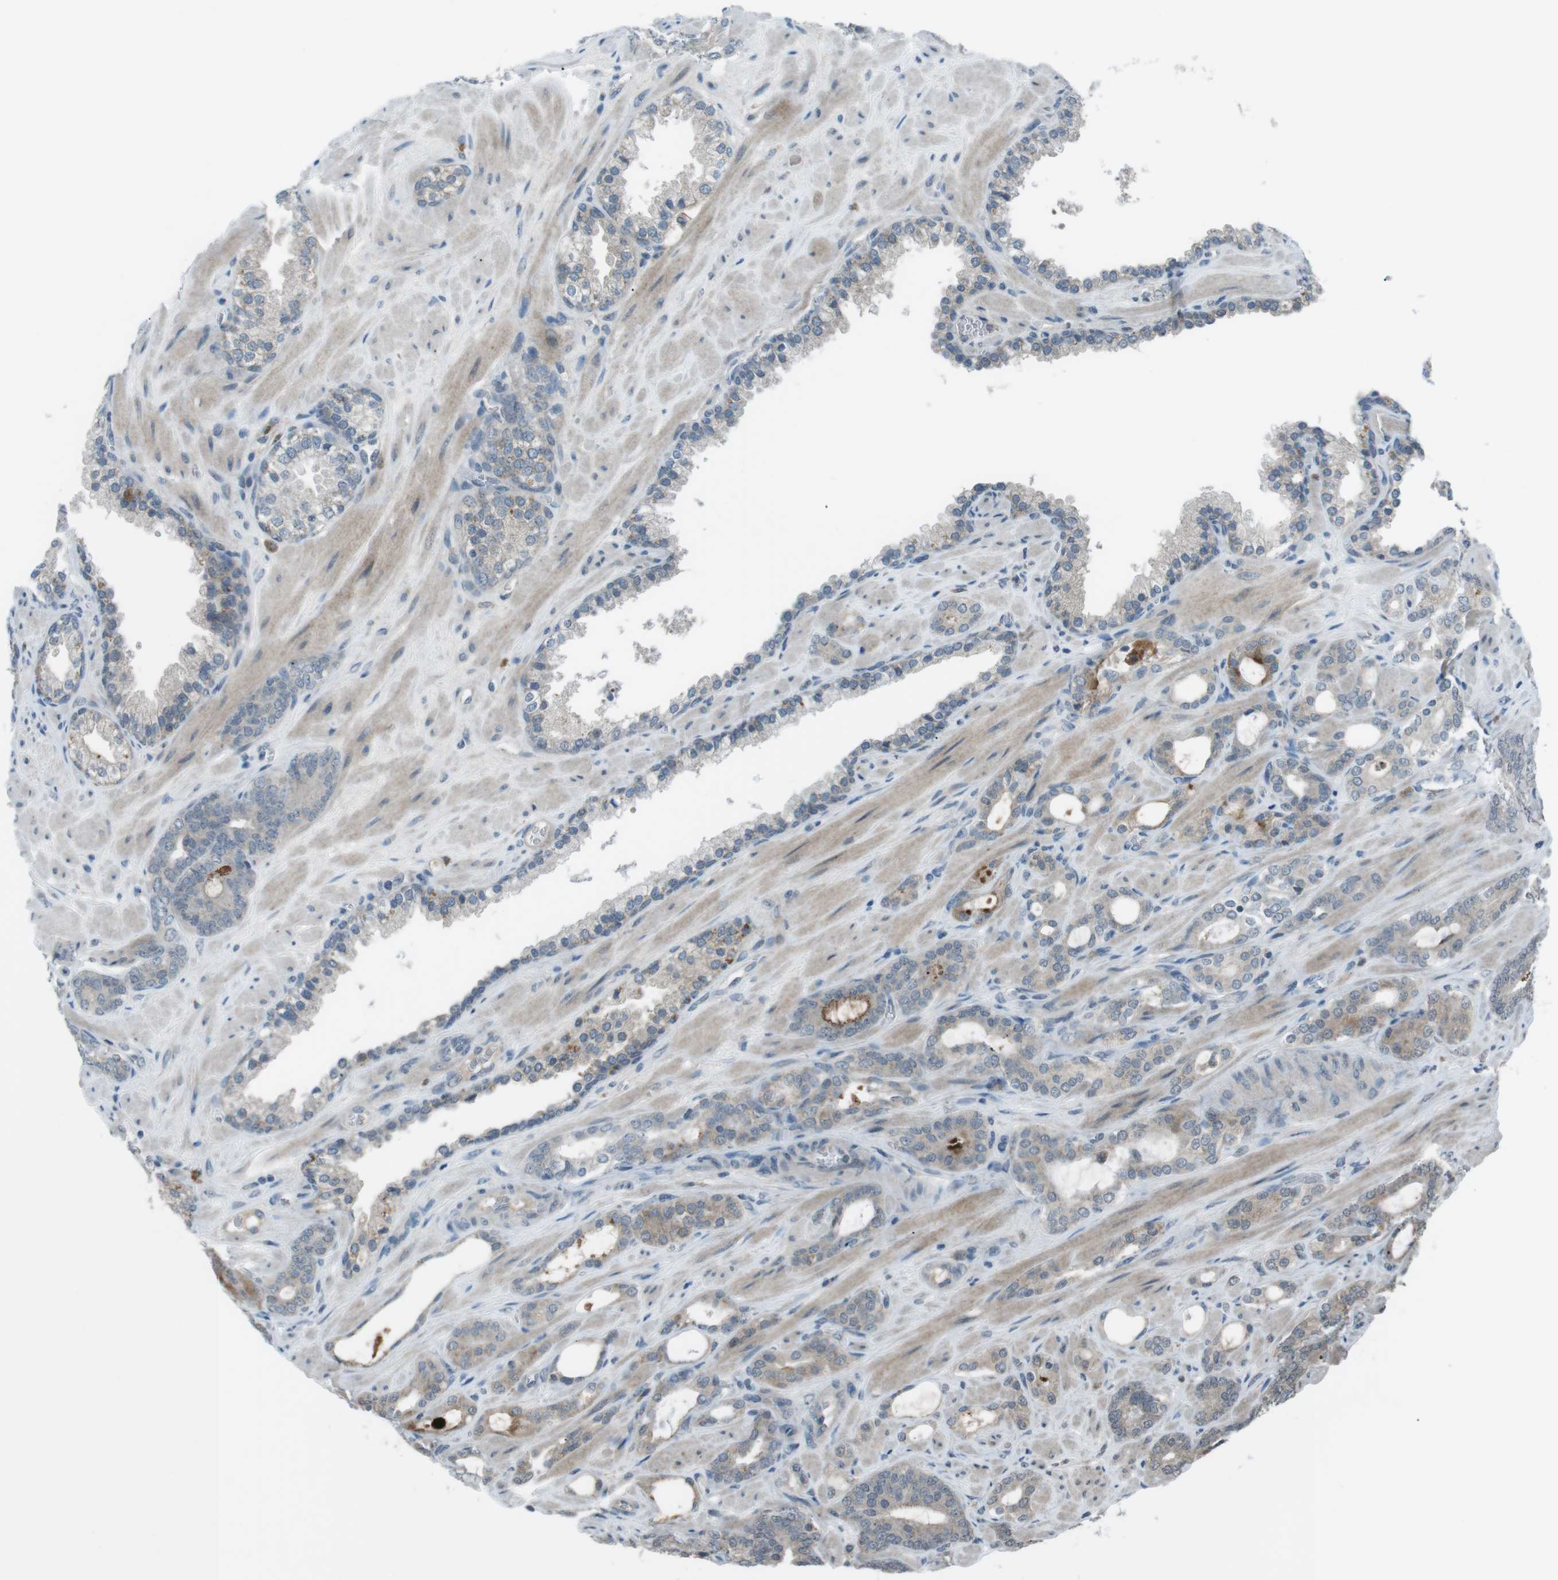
{"staining": {"intensity": "moderate", "quantity": "<25%", "location": "cytoplasmic/membranous"}, "tissue": "prostate cancer", "cell_type": "Tumor cells", "image_type": "cancer", "snomed": [{"axis": "morphology", "description": "Adenocarcinoma, Low grade"}, {"axis": "topography", "description": "Prostate"}], "caption": "Immunohistochemistry (IHC) (DAB) staining of human prostate cancer reveals moderate cytoplasmic/membranous protein staining in about <25% of tumor cells. (Stains: DAB (3,3'-diaminobenzidine) in brown, nuclei in blue, Microscopy: brightfield microscopy at high magnification).", "gene": "FCRLA", "patient": {"sex": "male", "age": 63}}